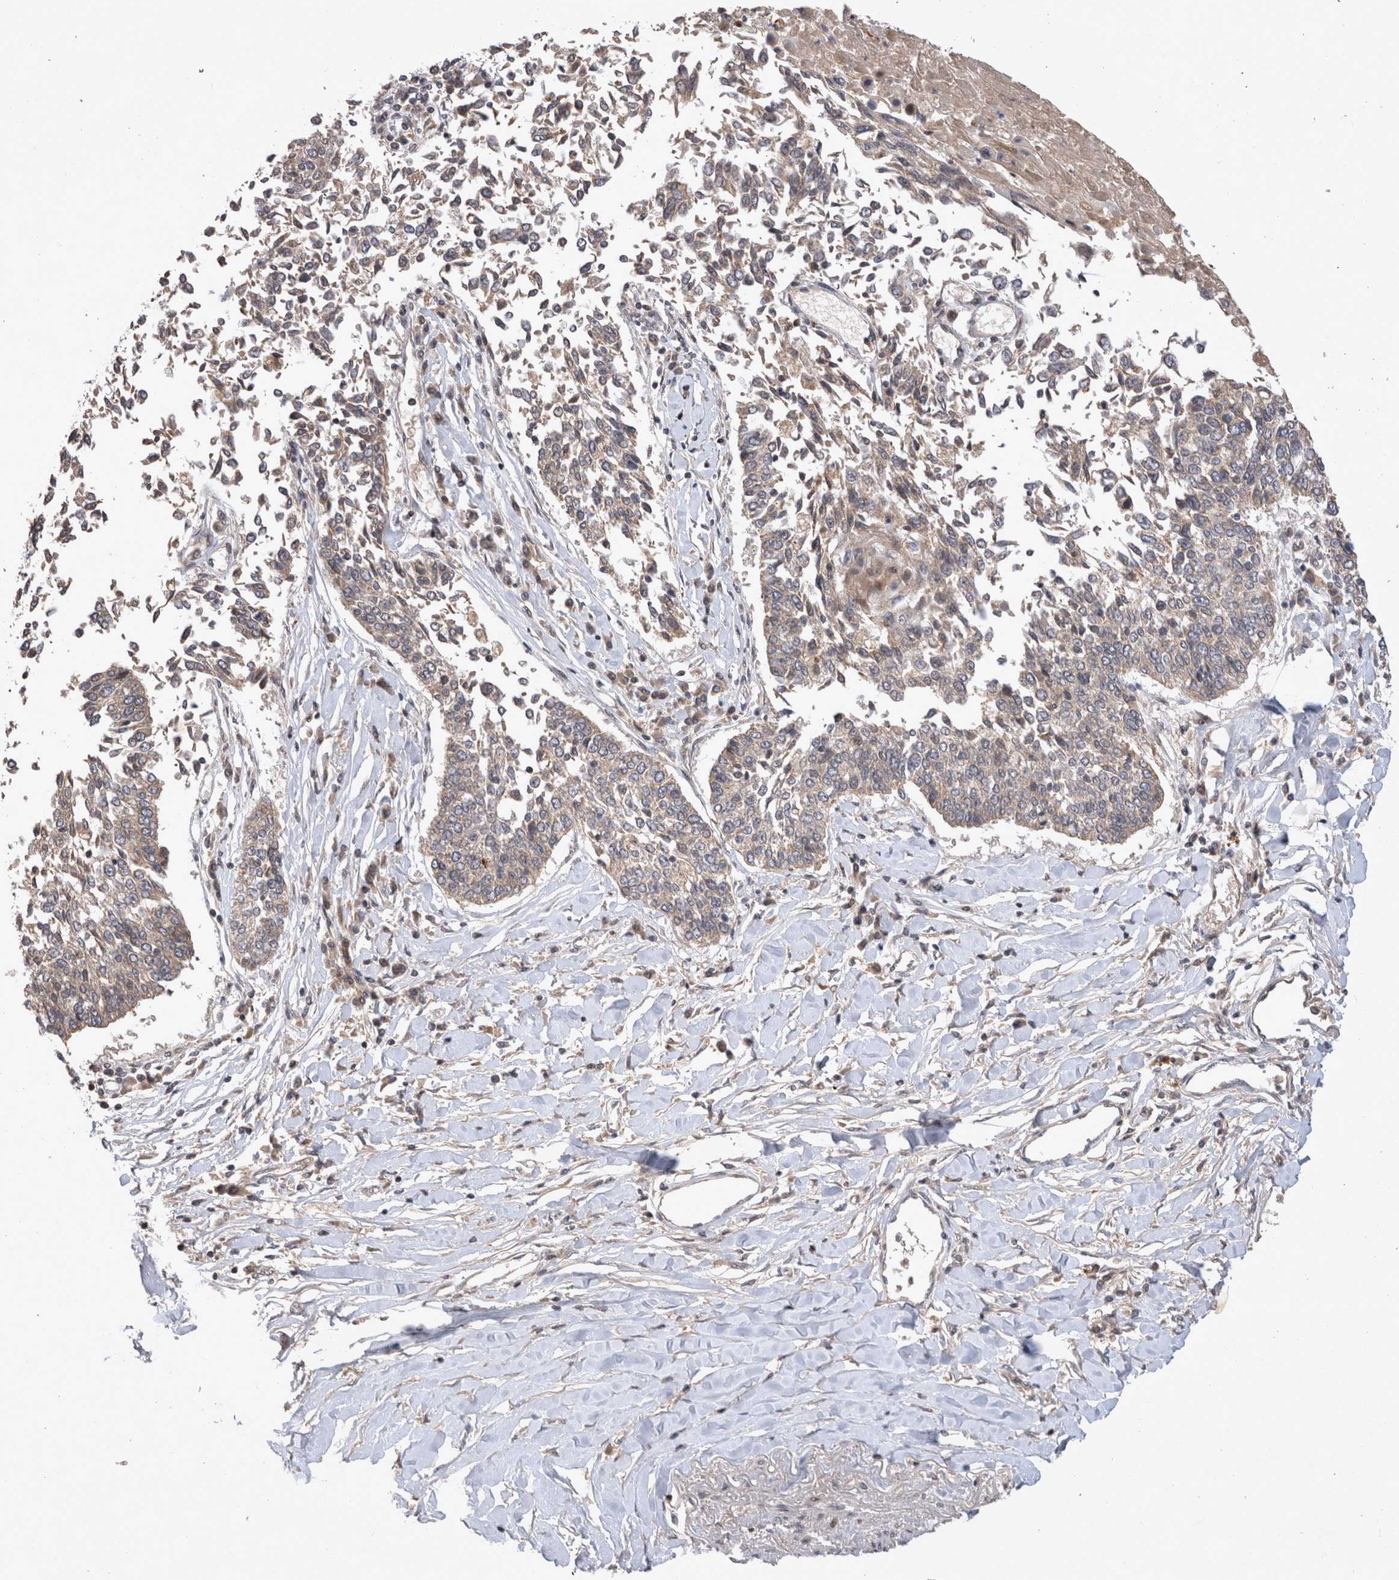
{"staining": {"intensity": "weak", "quantity": "<25%", "location": "cytoplasmic/membranous"}, "tissue": "lung cancer", "cell_type": "Tumor cells", "image_type": "cancer", "snomed": [{"axis": "morphology", "description": "Normal tissue, NOS"}, {"axis": "morphology", "description": "Squamous cell carcinoma, NOS"}, {"axis": "topography", "description": "Cartilage tissue"}, {"axis": "topography", "description": "Bronchus"}, {"axis": "topography", "description": "Lung"}, {"axis": "topography", "description": "Peripheral nerve tissue"}], "caption": "Immunohistochemistry (IHC) of squamous cell carcinoma (lung) exhibits no expression in tumor cells.", "gene": "PLEKHM1", "patient": {"sex": "female", "age": 49}}